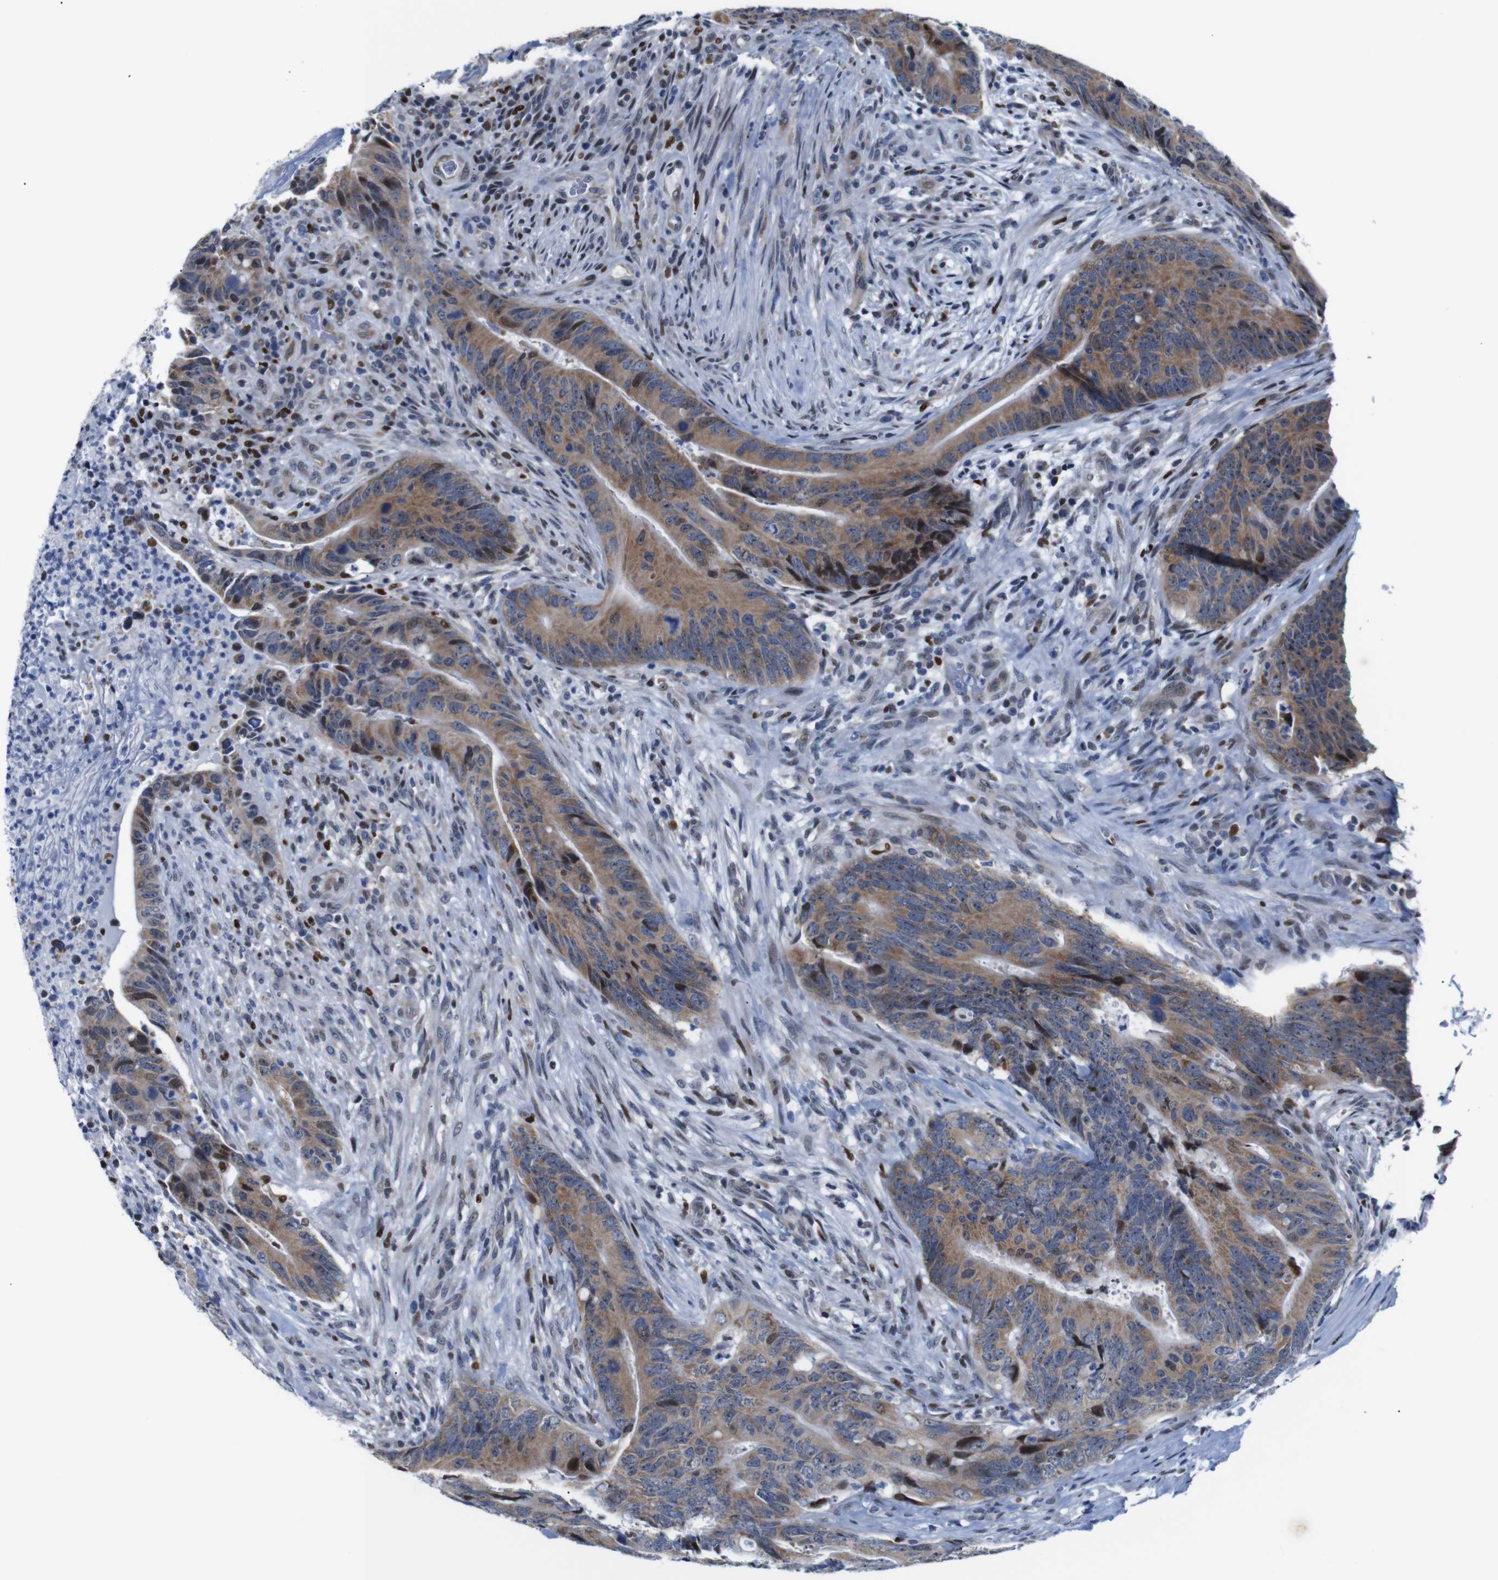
{"staining": {"intensity": "moderate", "quantity": ">75%", "location": "cytoplasmic/membranous,nuclear"}, "tissue": "colorectal cancer", "cell_type": "Tumor cells", "image_type": "cancer", "snomed": [{"axis": "morphology", "description": "Normal tissue, NOS"}, {"axis": "morphology", "description": "Adenocarcinoma, NOS"}, {"axis": "topography", "description": "Colon"}], "caption": "Colorectal cancer stained with immunohistochemistry (IHC) demonstrates moderate cytoplasmic/membranous and nuclear expression in approximately >75% of tumor cells.", "gene": "GATA6", "patient": {"sex": "male", "age": 56}}